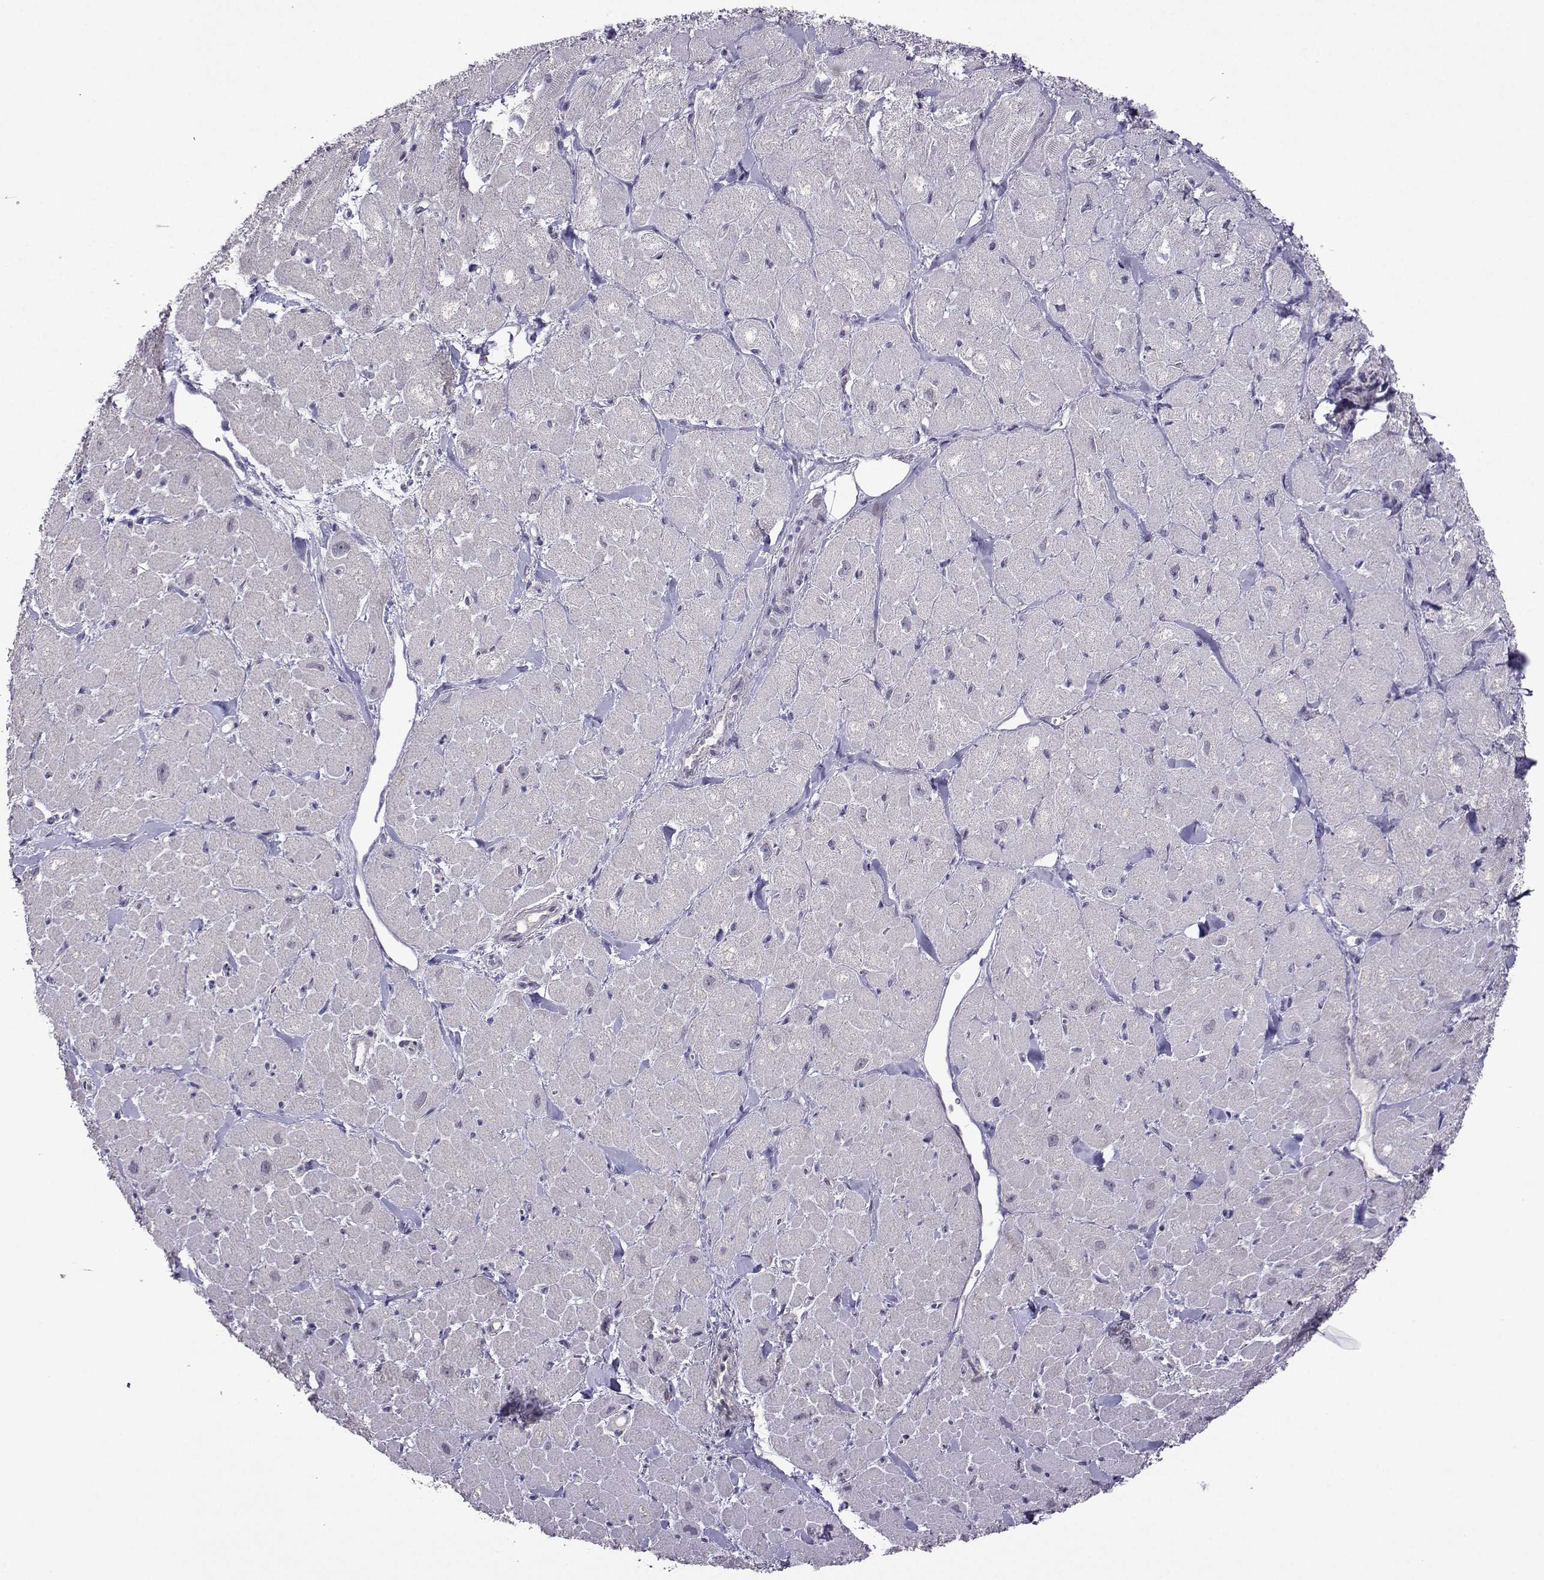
{"staining": {"intensity": "negative", "quantity": "none", "location": "none"}, "tissue": "heart muscle", "cell_type": "Cardiomyocytes", "image_type": "normal", "snomed": [{"axis": "morphology", "description": "Normal tissue, NOS"}, {"axis": "topography", "description": "Heart"}], "caption": "Image shows no protein expression in cardiomyocytes of benign heart muscle.", "gene": "DDX20", "patient": {"sex": "male", "age": 60}}